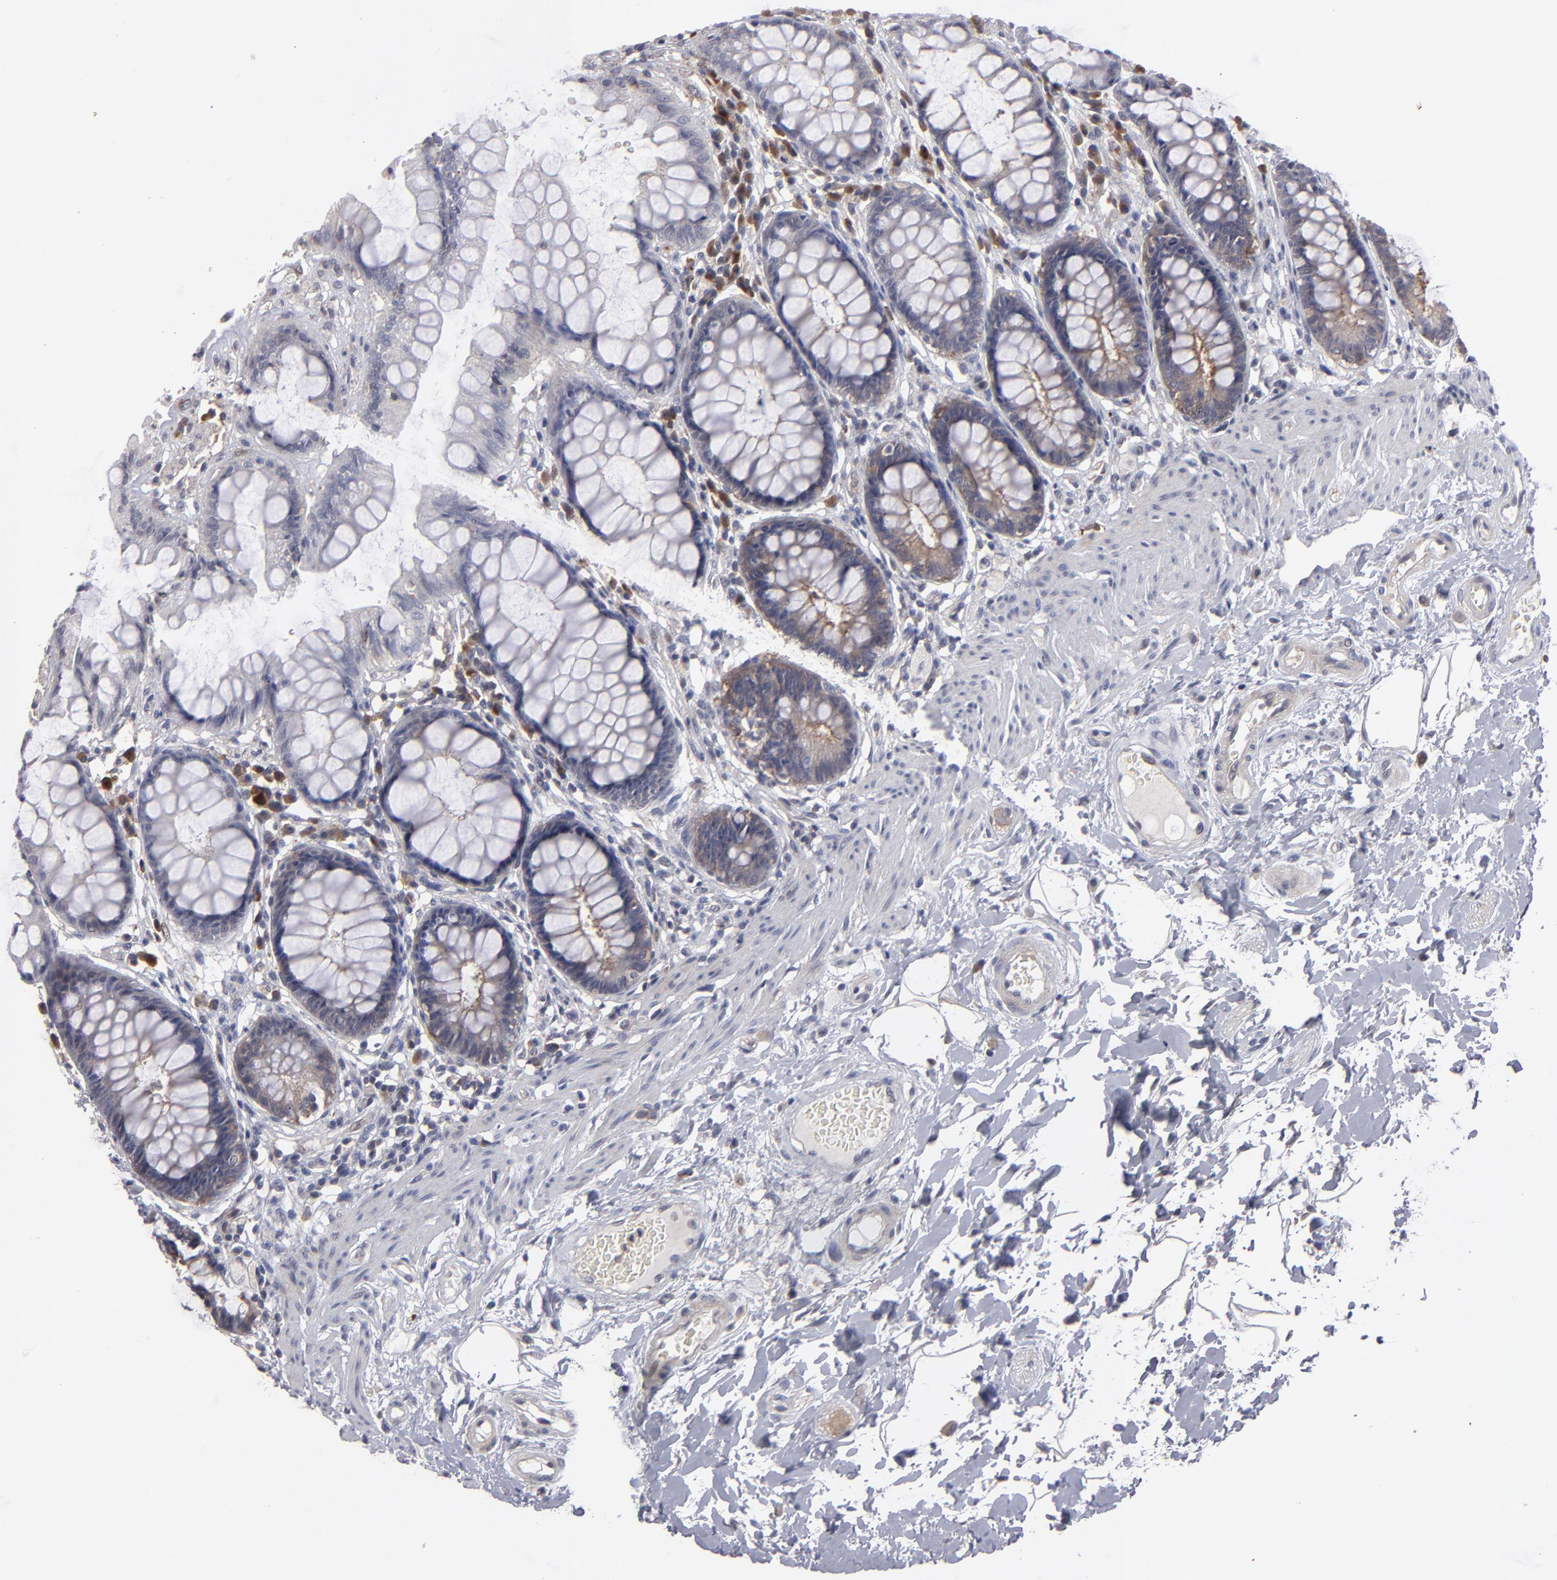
{"staining": {"intensity": "weak", "quantity": "25%-75%", "location": "cytoplasmic/membranous"}, "tissue": "rectum", "cell_type": "Glandular cells", "image_type": "normal", "snomed": [{"axis": "morphology", "description": "Normal tissue, NOS"}, {"axis": "topography", "description": "Rectum"}], "caption": "The histopathology image exhibits staining of benign rectum, revealing weak cytoplasmic/membranous protein positivity (brown color) within glandular cells. Using DAB (brown) and hematoxylin (blue) stains, captured at high magnification using brightfield microscopy.", "gene": "CEP97", "patient": {"sex": "female", "age": 46}}